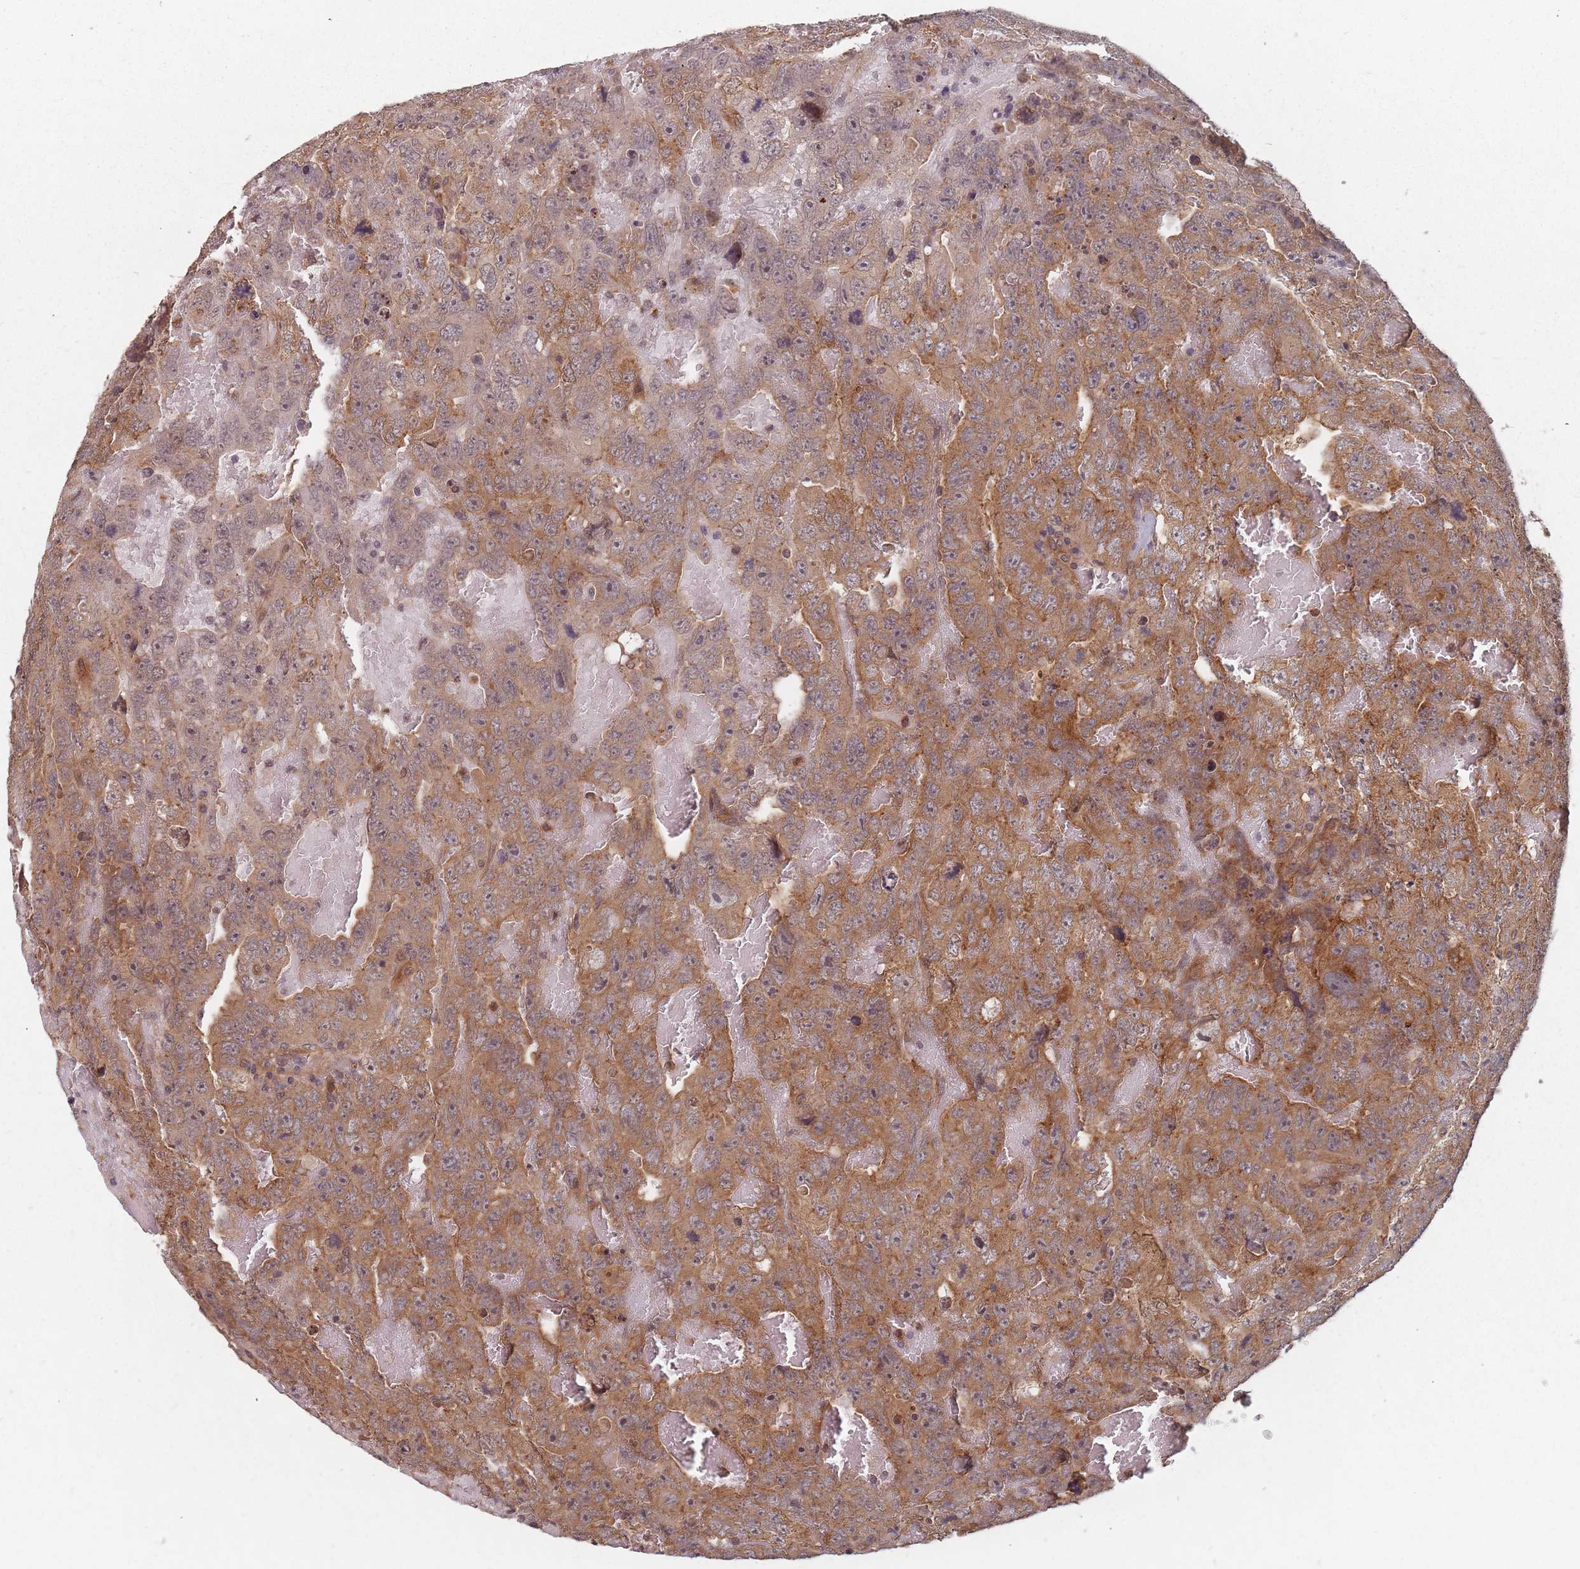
{"staining": {"intensity": "moderate", "quantity": ">75%", "location": "cytoplasmic/membranous"}, "tissue": "testis cancer", "cell_type": "Tumor cells", "image_type": "cancer", "snomed": [{"axis": "morphology", "description": "Carcinoma, Embryonal, NOS"}, {"axis": "topography", "description": "Testis"}], "caption": "This is a micrograph of immunohistochemistry (IHC) staining of testis cancer, which shows moderate positivity in the cytoplasmic/membranous of tumor cells.", "gene": "C3orf14", "patient": {"sex": "male", "age": 45}}